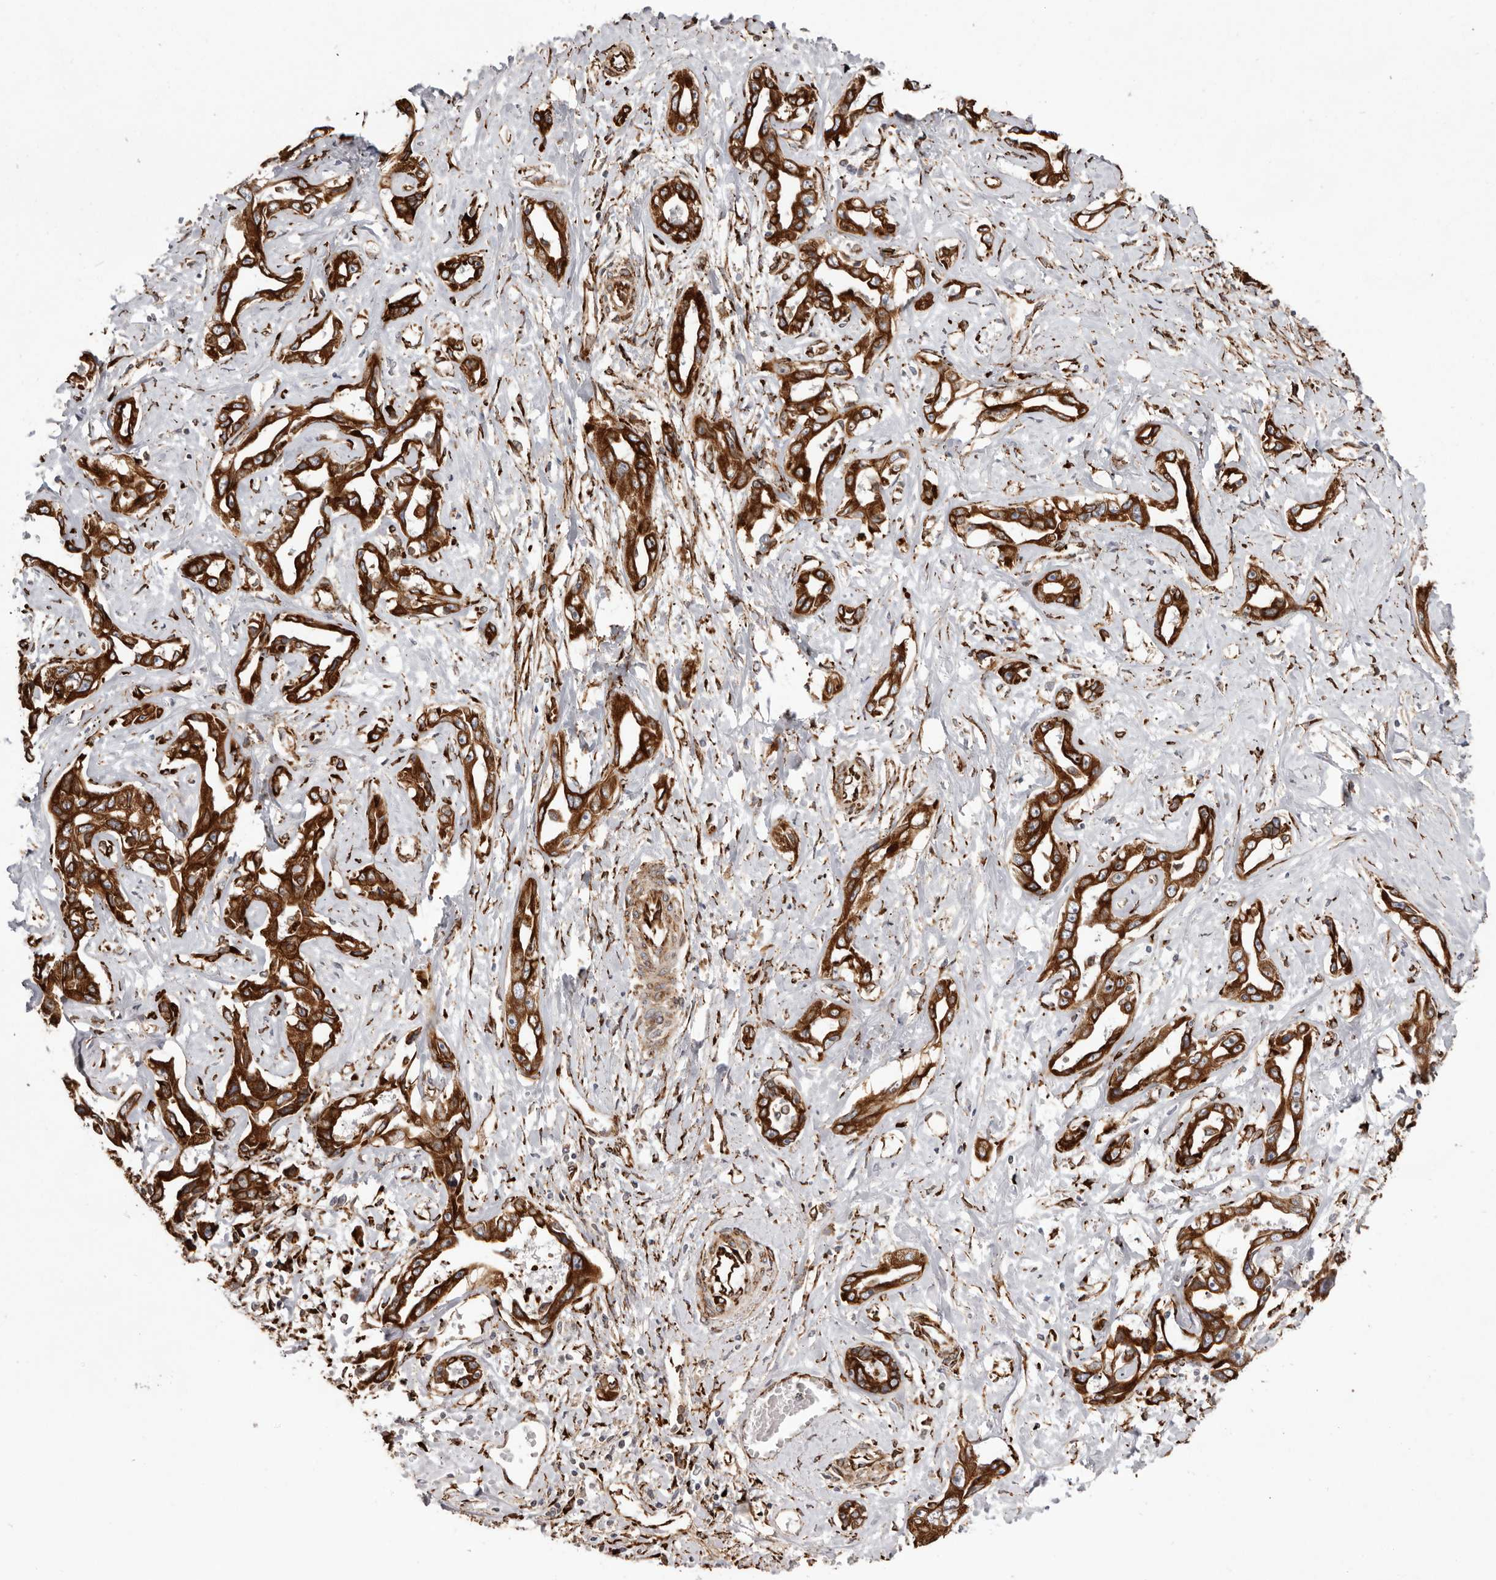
{"staining": {"intensity": "strong", "quantity": ">75%", "location": "cytoplasmic/membranous"}, "tissue": "liver cancer", "cell_type": "Tumor cells", "image_type": "cancer", "snomed": [{"axis": "morphology", "description": "Cholangiocarcinoma"}, {"axis": "topography", "description": "Liver"}], "caption": "This is a photomicrograph of immunohistochemistry staining of cholangiocarcinoma (liver), which shows strong positivity in the cytoplasmic/membranous of tumor cells.", "gene": "WDTC1", "patient": {"sex": "male", "age": 59}}